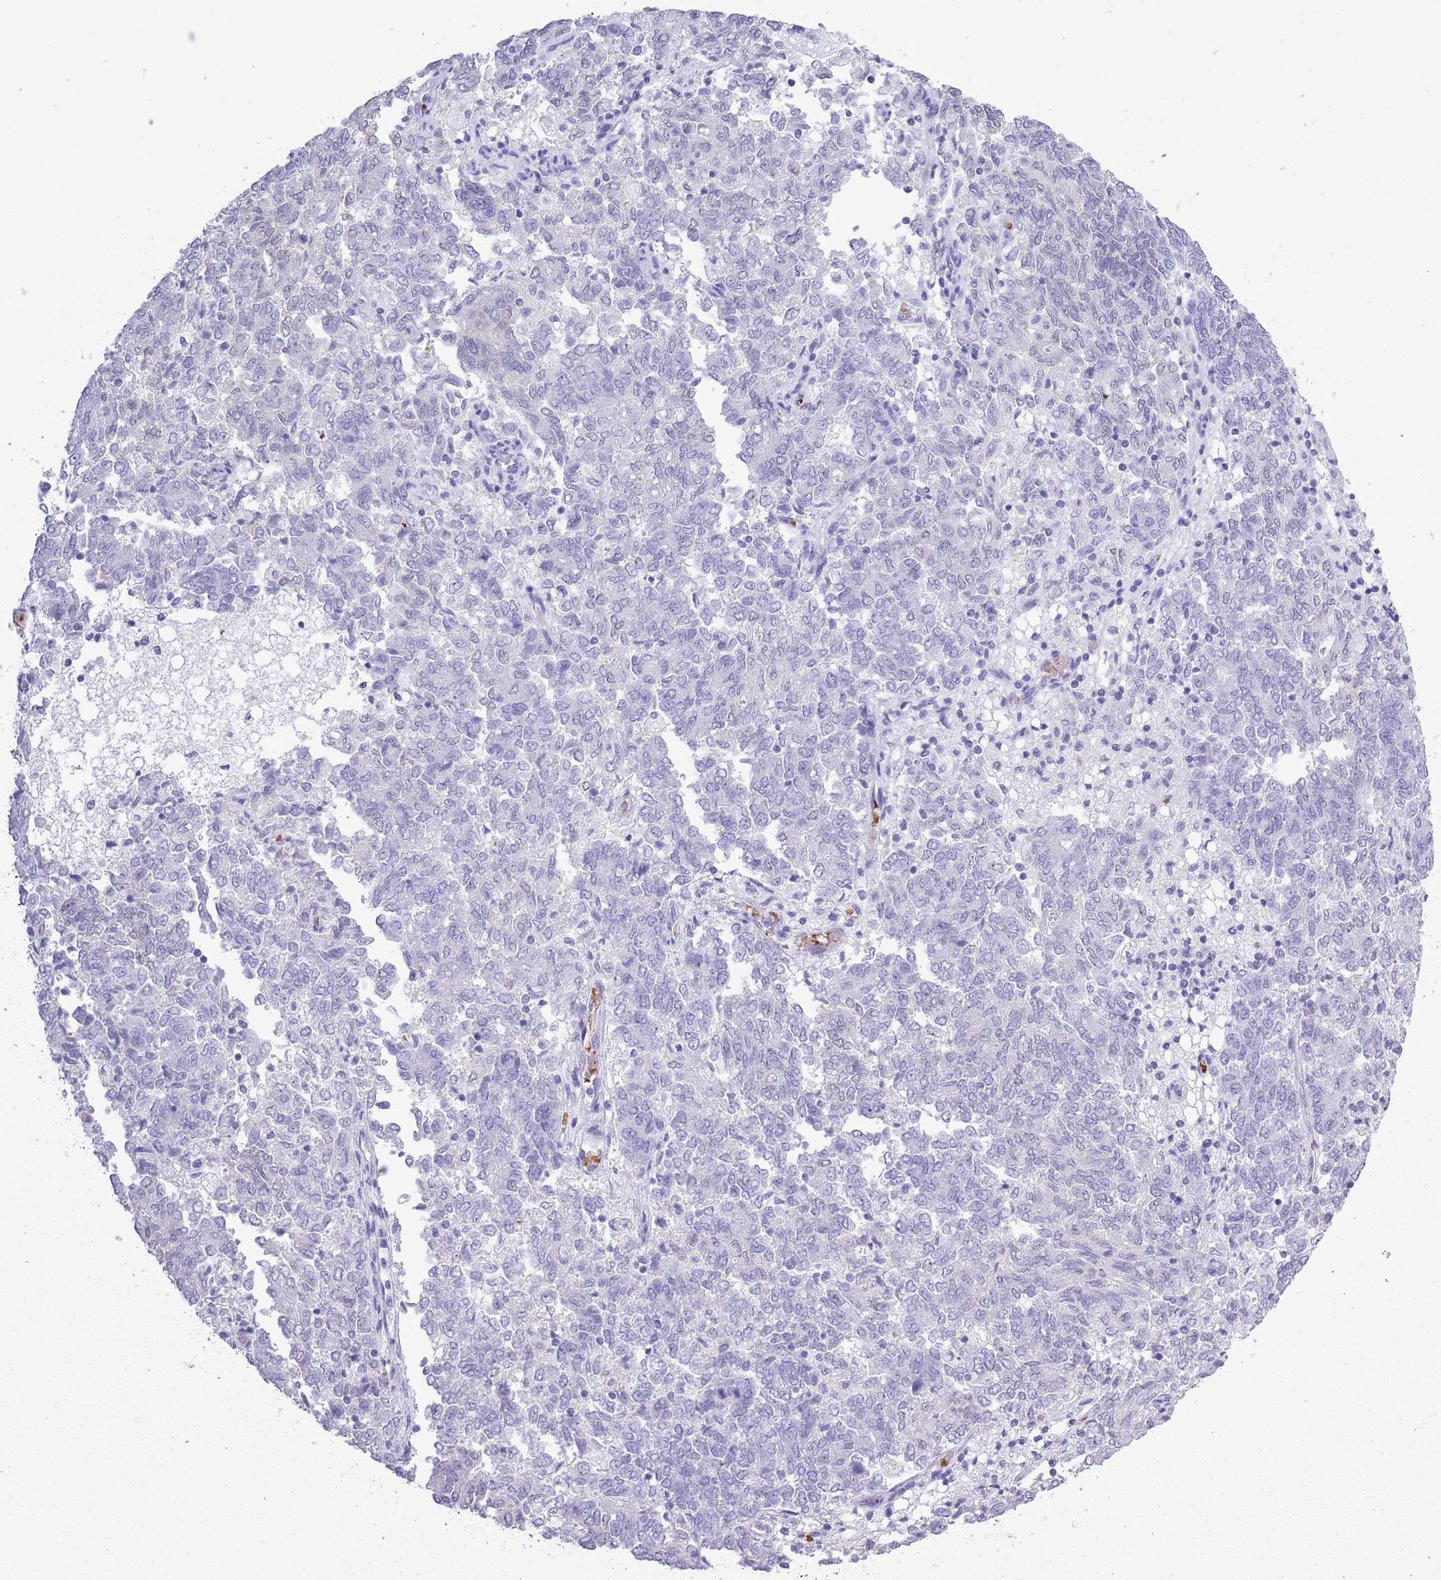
{"staining": {"intensity": "negative", "quantity": "none", "location": "none"}, "tissue": "endometrial cancer", "cell_type": "Tumor cells", "image_type": "cancer", "snomed": [{"axis": "morphology", "description": "Adenocarcinoma, NOS"}, {"axis": "topography", "description": "Endometrium"}], "caption": "High power microscopy image of an immunohistochemistry micrograph of adenocarcinoma (endometrial), revealing no significant expression in tumor cells.", "gene": "OR7C1", "patient": {"sex": "female", "age": 80}}